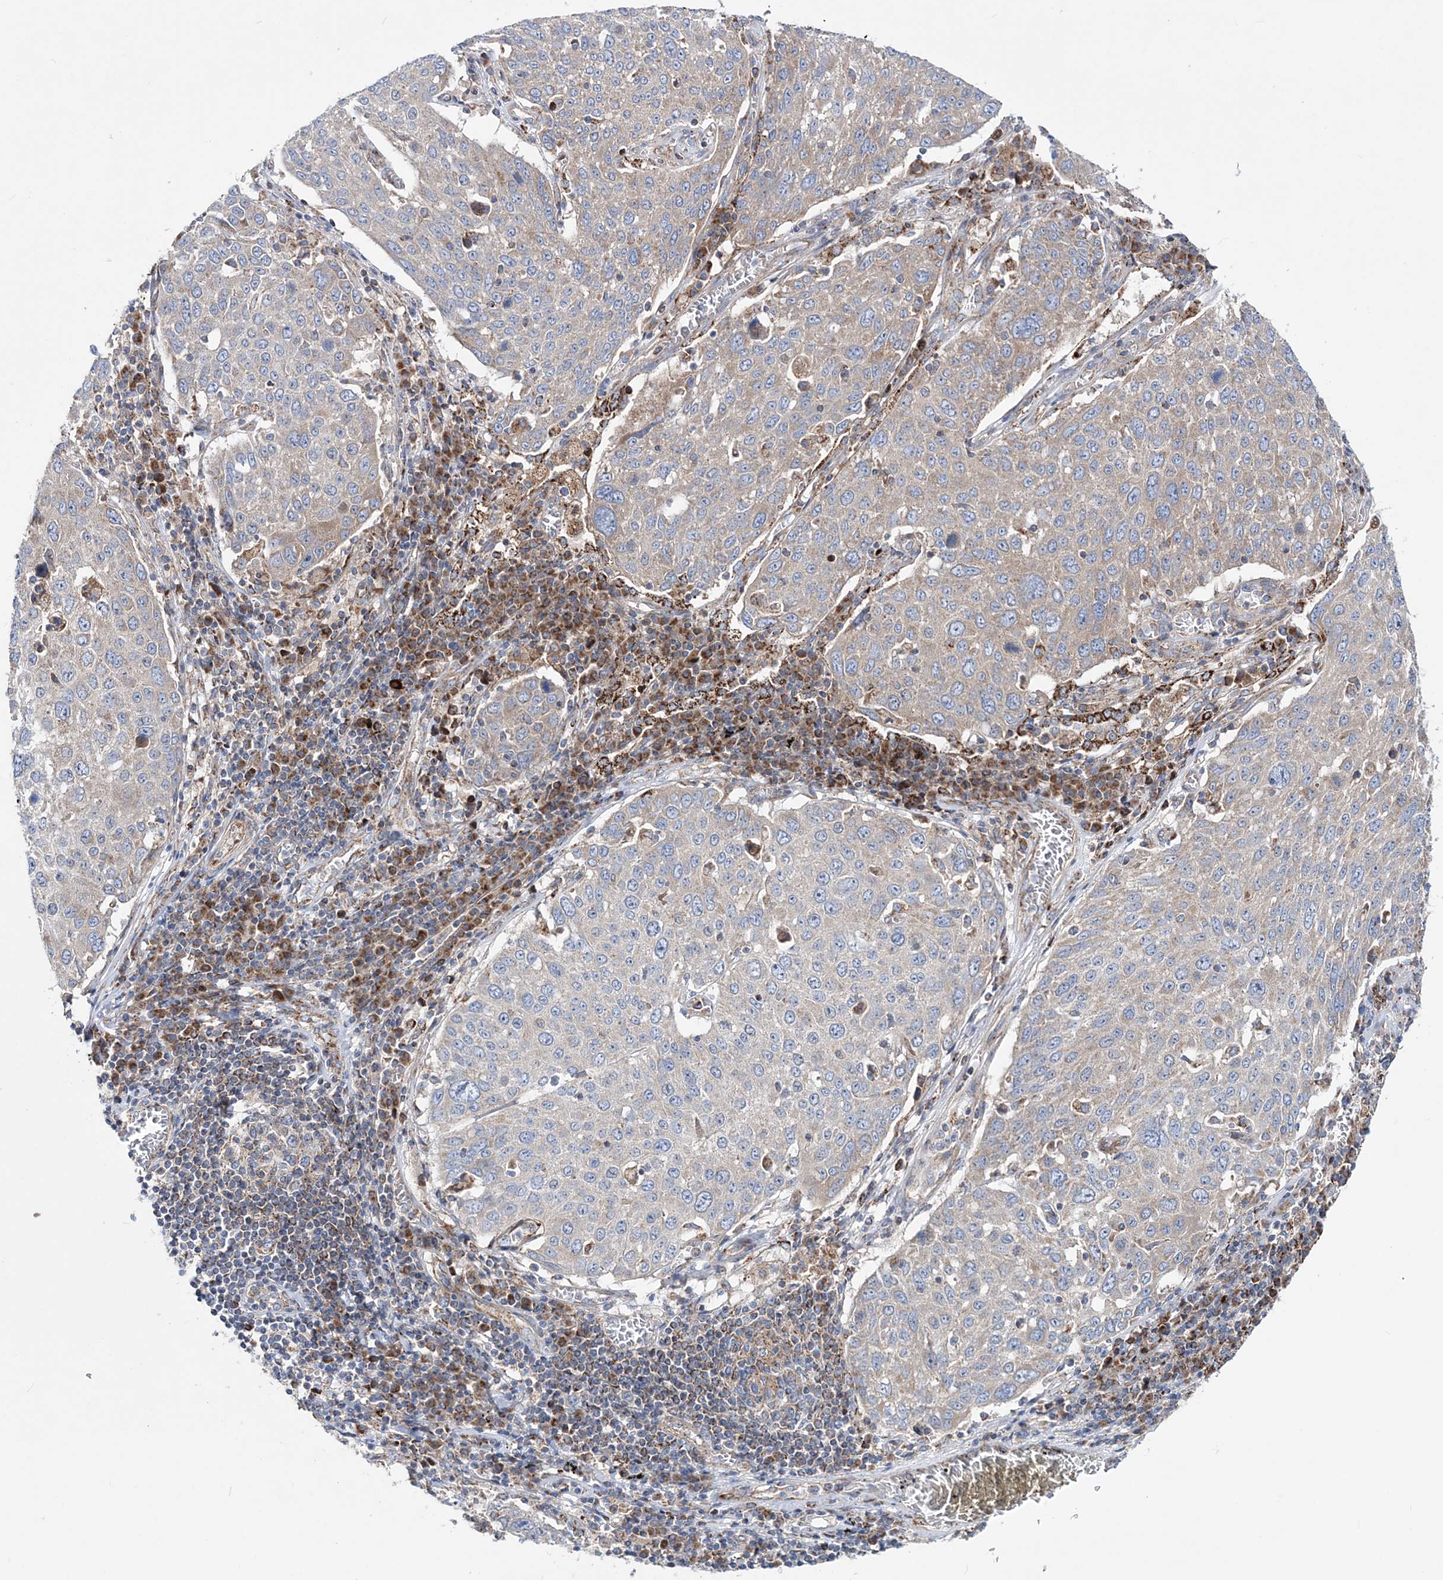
{"staining": {"intensity": "negative", "quantity": "none", "location": "none"}, "tissue": "lung cancer", "cell_type": "Tumor cells", "image_type": "cancer", "snomed": [{"axis": "morphology", "description": "Squamous cell carcinoma, NOS"}, {"axis": "topography", "description": "Lung"}], "caption": "DAB (3,3'-diaminobenzidine) immunohistochemical staining of lung cancer (squamous cell carcinoma) reveals no significant positivity in tumor cells. Brightfield microscopy of IHC stained with DAB (brown) and hematoxylin (blue), captured at high magnification.", "gene": "NGLY1", "patient": {"sex": "male", "age": 65}}